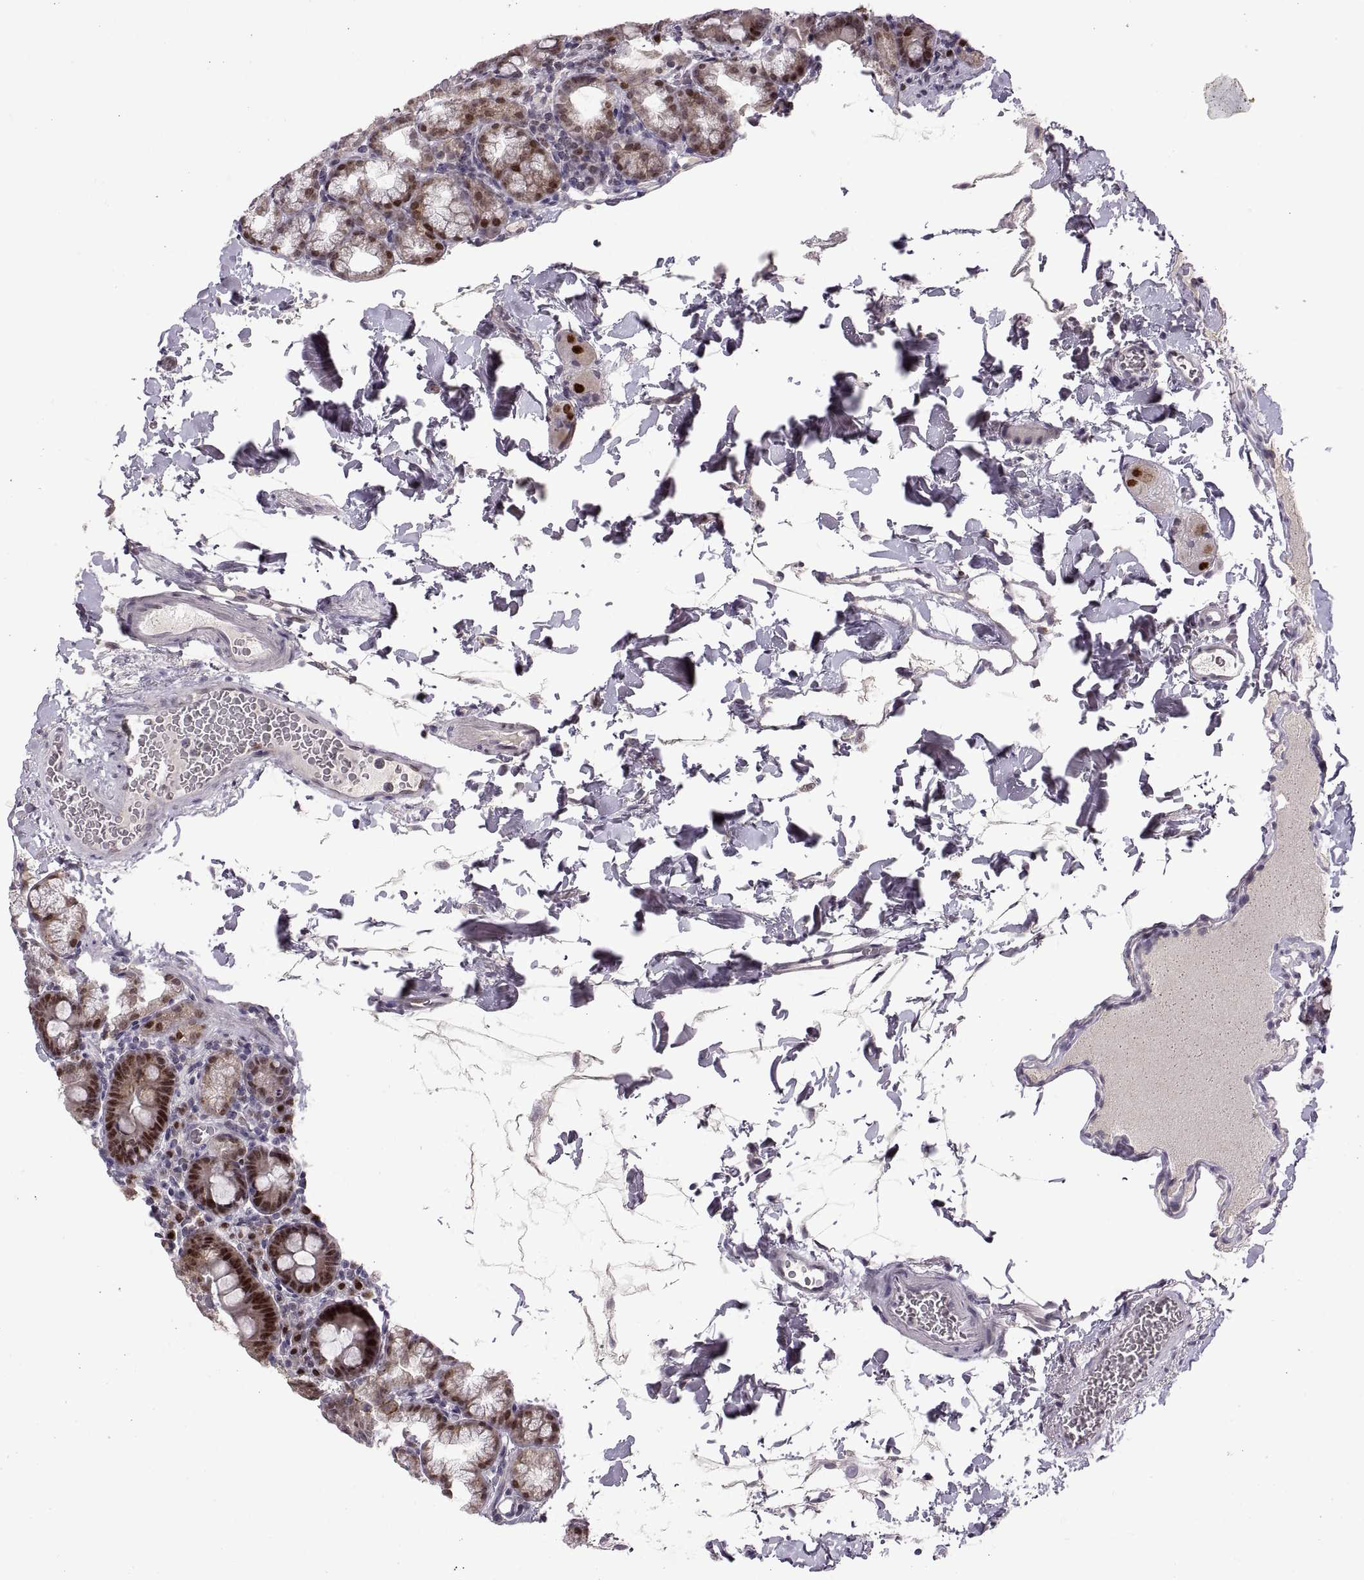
{"staining": {"intensity": "strong", "quantity": "25%-75%", "location": "nuclear"}, "tissue": "duodenum", "cell_type": "Glandular cells", "image_type": "normal", "snomed": [{"axis": "morphology", "description": "Normal tissue, NOS"}, {"axis": "topography", "description": "Duodenum"}], "caption": "The photomicrograph shows a brown stain indicating the presence of a protein in the nuclear of glandular cells in duodenum.", "gene": "SNAI1", "patient": {"sex": "male", "age": 59}}